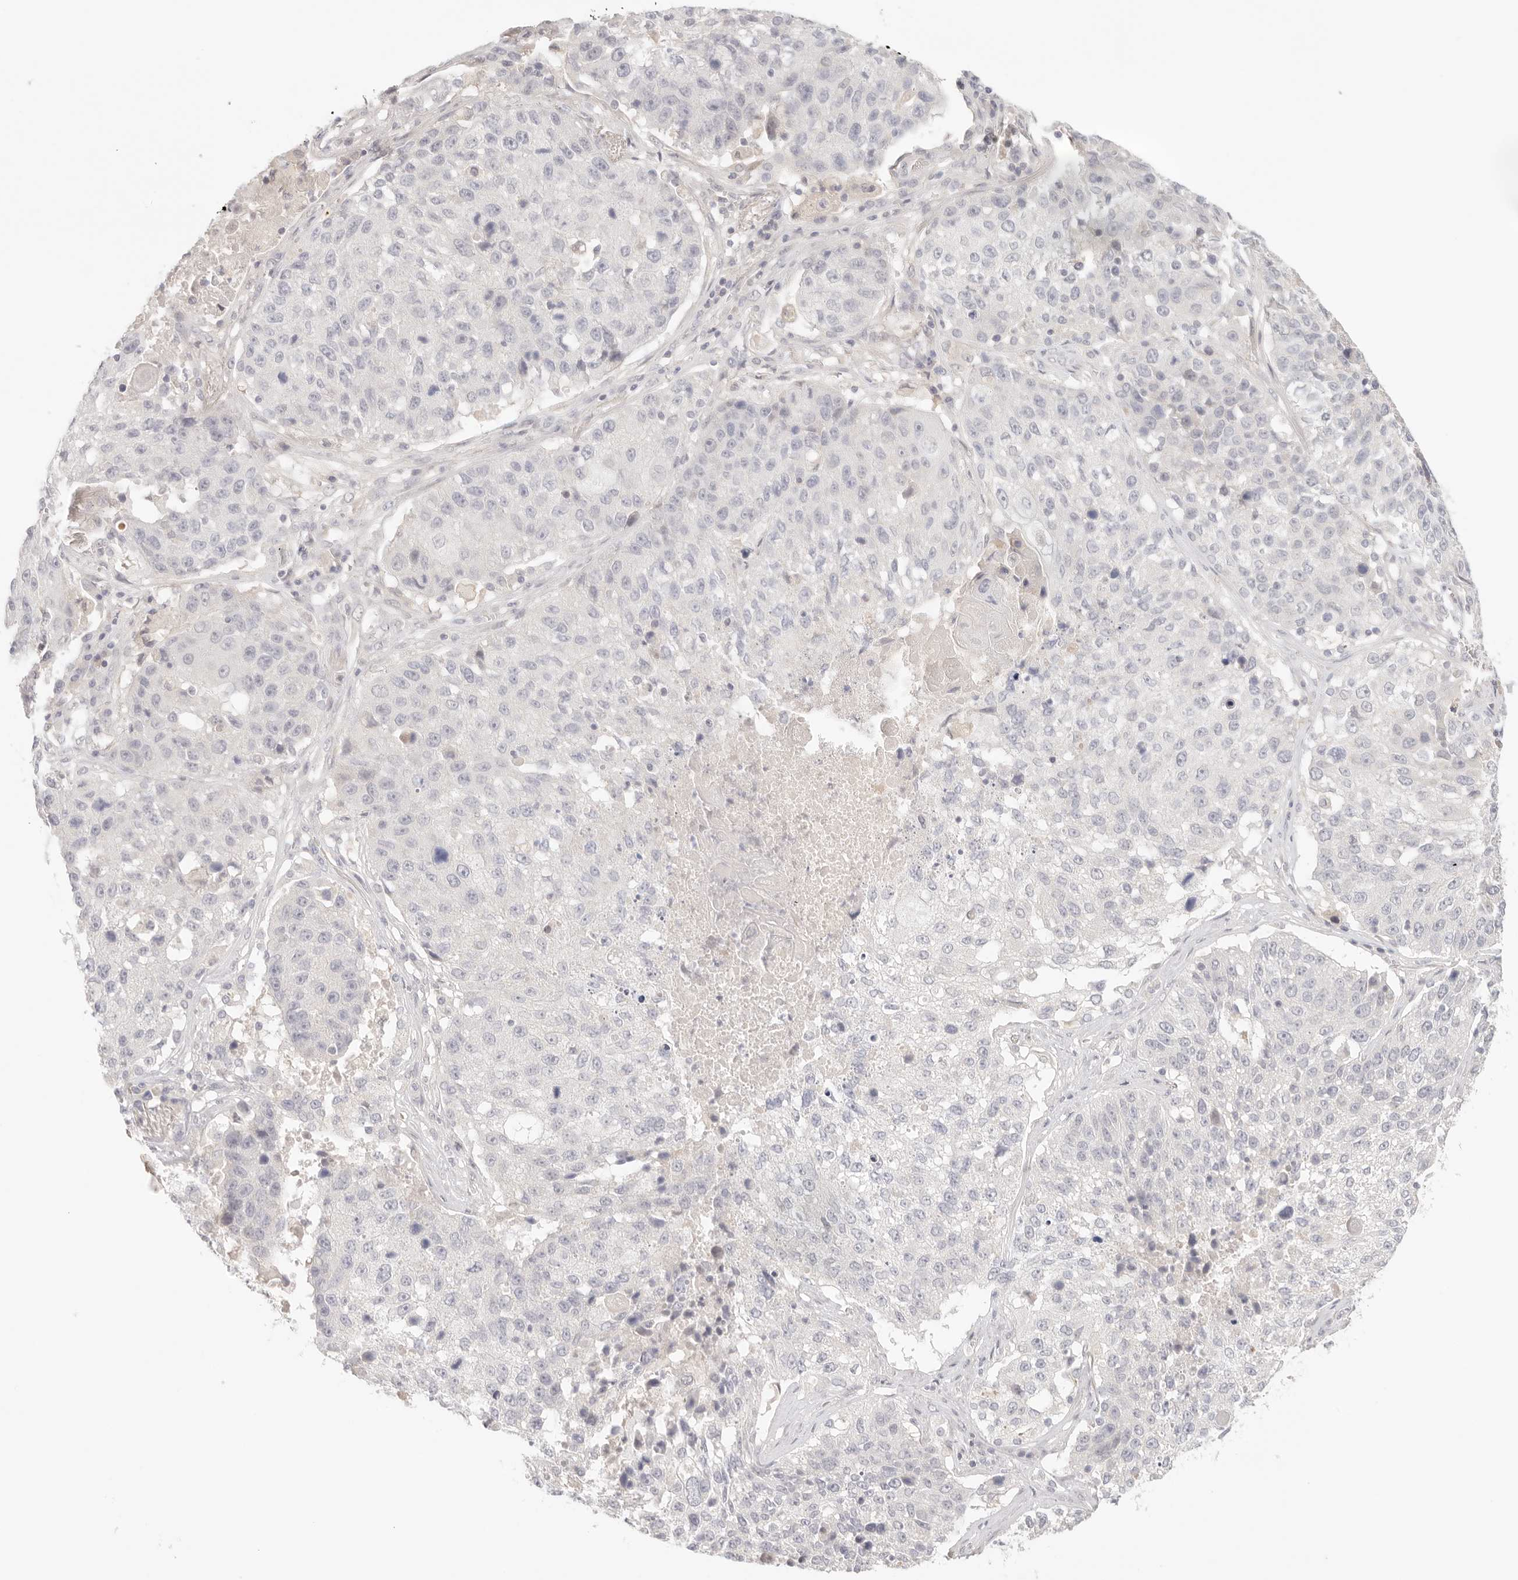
{"staining": {"intensity": "negative", "quantity": "none", "location": "none"}, "tissue": "lung cancer", "cell_type": "Tumor cells", "image_type": "cancer", "snomed": [{"axis": "morphology", "description": "Squamous cell carcinoma, NOS"}, {"axis": "topography", "description": "Lung"}], "caption": "Immunohistochemical staining of human lung squamous cell carcinoma reveals no significant staining in tumor cells. (DAB IHC with hematoxylin counter stain).", "gene": "SPHK1", "patient": {"sex": "male", "age": 61}}